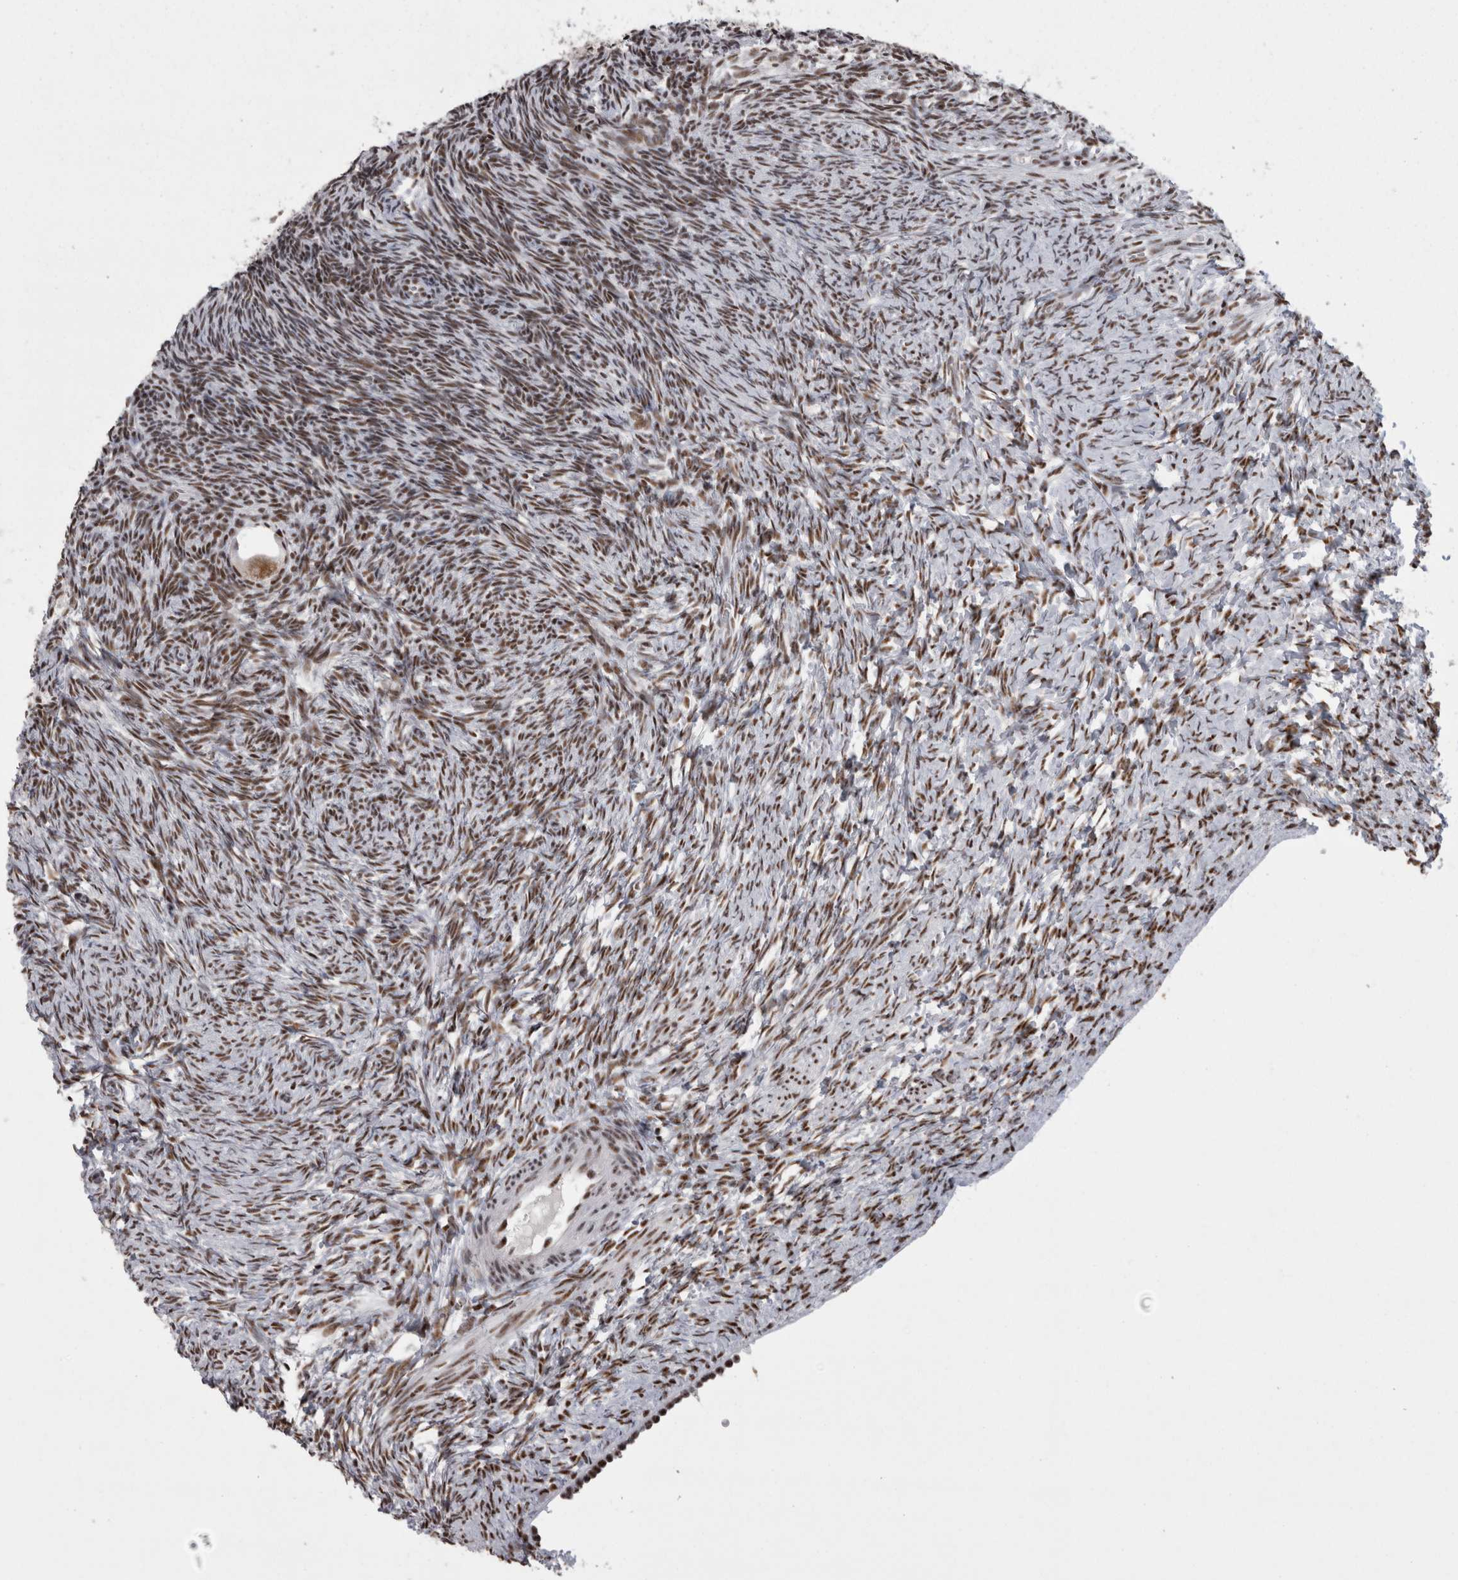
{"staining": {"intensity": "strong", "quantity": ">75%", "location": "nuclear"}, "tissue": "ovary", "cell_type": "Follicle cells", "image_type": "normal", "snomed": [{"axis": "morphology", "description": "Normal tissue, NOS"}, {"axis": "topography", "description": "Ovary"}], "caption": "A brown stain shows strong nuclear staining of a protein in follicle cells of benign ovary.", "gene": "SNRNP40", "patient": {"sex": "female", "age": 34}}